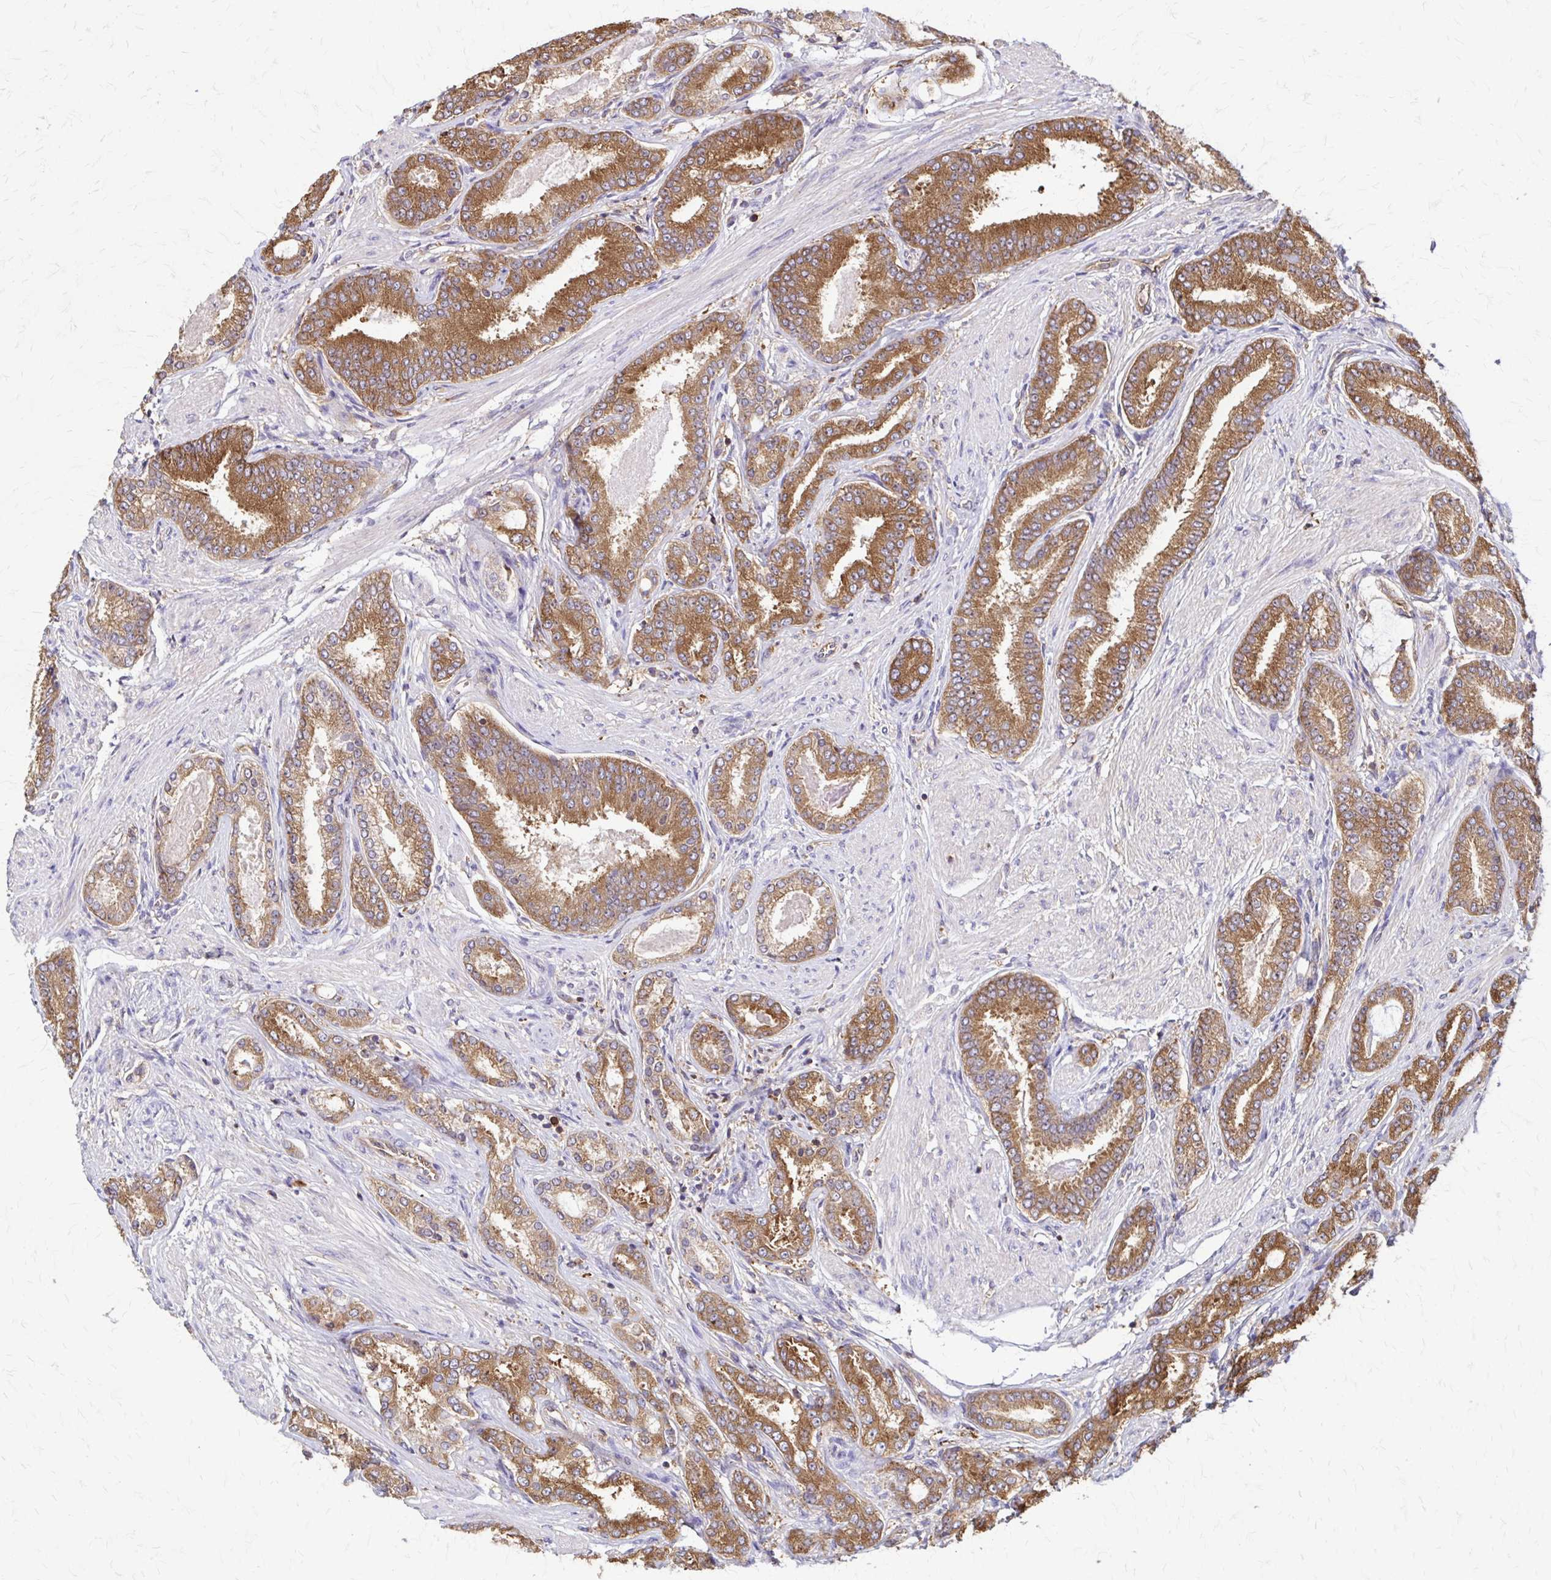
{"staining": {"intensity": "strong", "quantity": ">75%", "location": "cytoplasmic/membranous"}, "tissue": "prostate cancer", "cell_type": "Tumor cells", "image_type": "cancer", "snomed": [{"axis": "morphology", "description": "Adenocarcinoma, High grade"}, {"axis": "topography", "description": "Prostate"}], "caption": "Prostate high-grade adenocarcinoma stained with a protein marker displays strong staining in tumor cells.", "gene": "EEF2", "patient": {"sex": "male", "age": 63}}